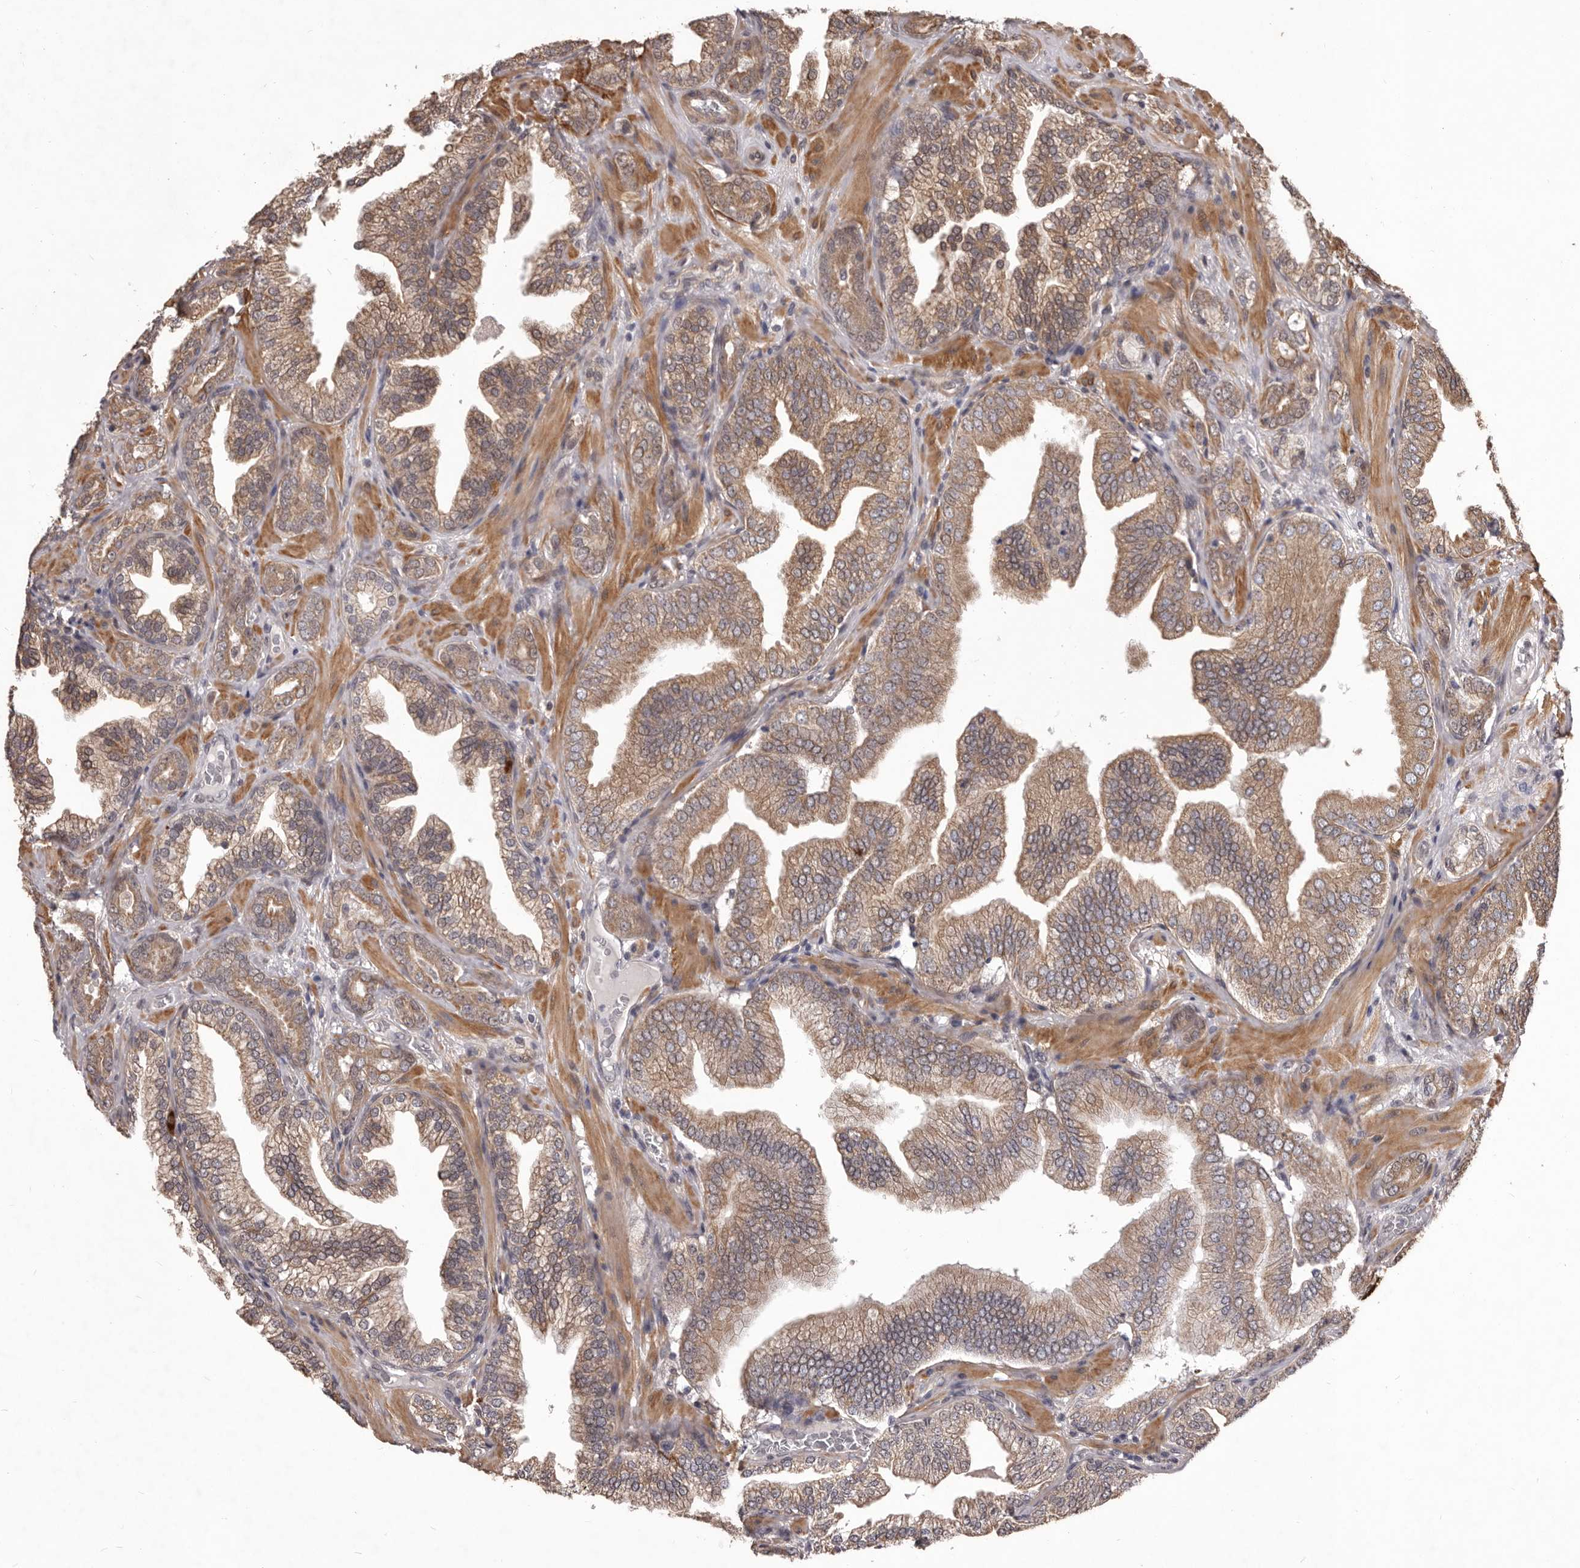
{"staining": {"intensity": "moderate", "quantity": ">75%", "location": "cytoplasmic/membranous"}, "tissue": "prostate cancer", "cell_type": "Tumor cells", "image_type": "cancer", "snomed": [{"axis": "morphology", "description": "Adenocarcinoma, High grade"}, {"axis": "topography", "description": "Prostate"}], "caption": "A micrograph of prostate high-grade adenocarcinoma stained for a protein reveals moderate cytoplasmic/membranous brown staining in tumor cells.", "gene": "CELF3", "patient": {"sex": "male", "age": 58}}